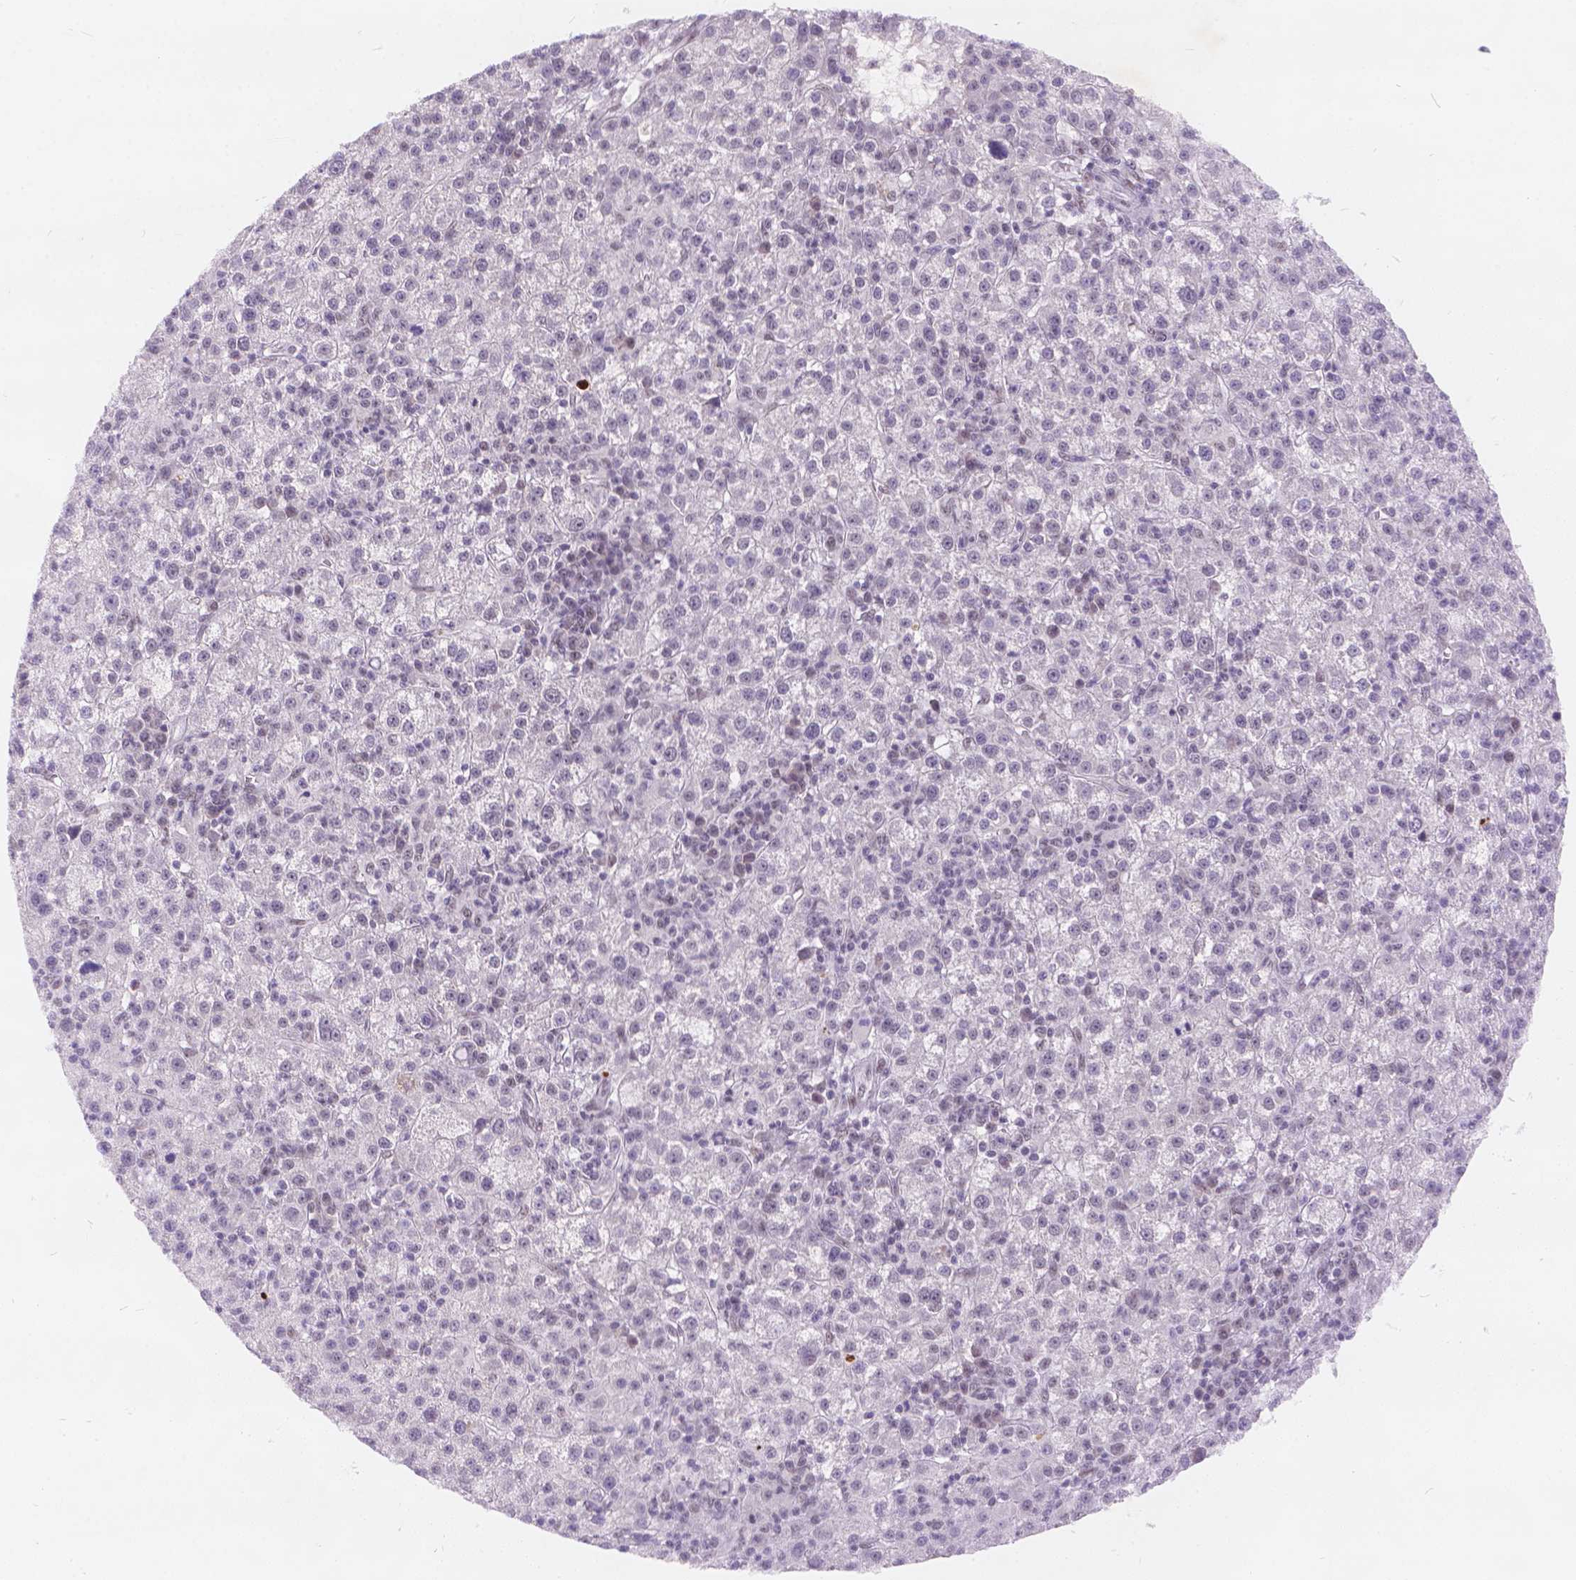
{"staining": {"intensity": "negative", "quantity": "none", "location": "none"}, "tissue": "liver cancer", "cell_type": "Tumor cells", "image_type": "cancer", "snomed": [{"axis": "morphology", "description": "Carcinoma, Hepatocellular, NOS"}, {"axis": "topography", "description": "Liver"}], "caption": "Micrograph shows no protein positivity in tumor cells of liver hepatocellular carcinoma tissue. (DAB immunohistochemistry, high magnification).", "gene": "FAM53A", "patient": {"sex": "female", "age": 60}}